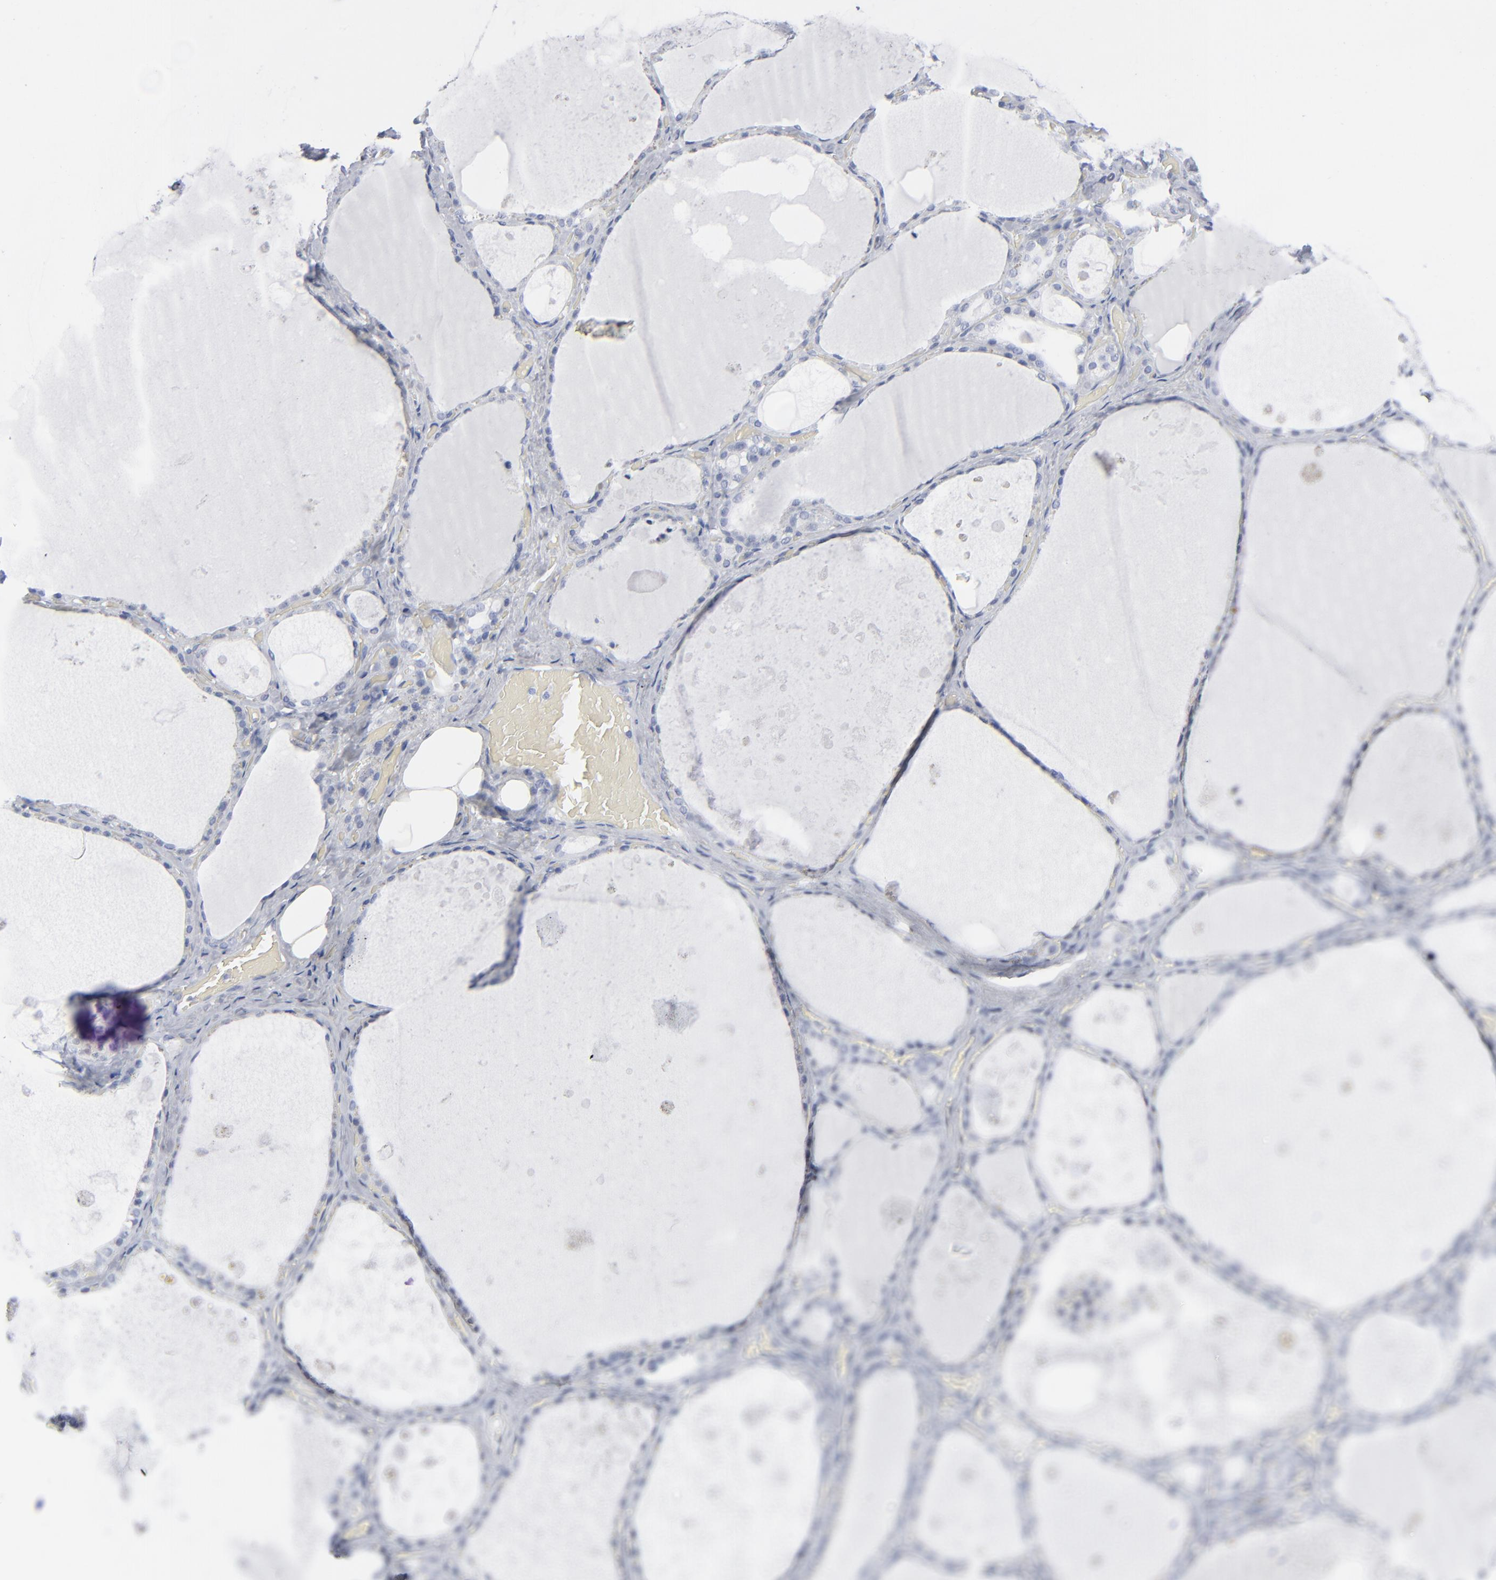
{"staining": {"intensity": "negative", "quantity": "none", "location": "none"}, "tissue": "thyroid gland", "cell_type": "Glandular cells", "image_type": "normal", "snomed": [{"axis": "morphology", "description": "Normal tissue, NOS"}, {"axis": "topography", "description": "Thyroid gland"}], "caption": "This is an immunohistochemistry micrograph of benign thyroid gland. There is no expression in glandular cells.", "gene": "MSLN", "patient": {"sex": "male", "age": 61}}